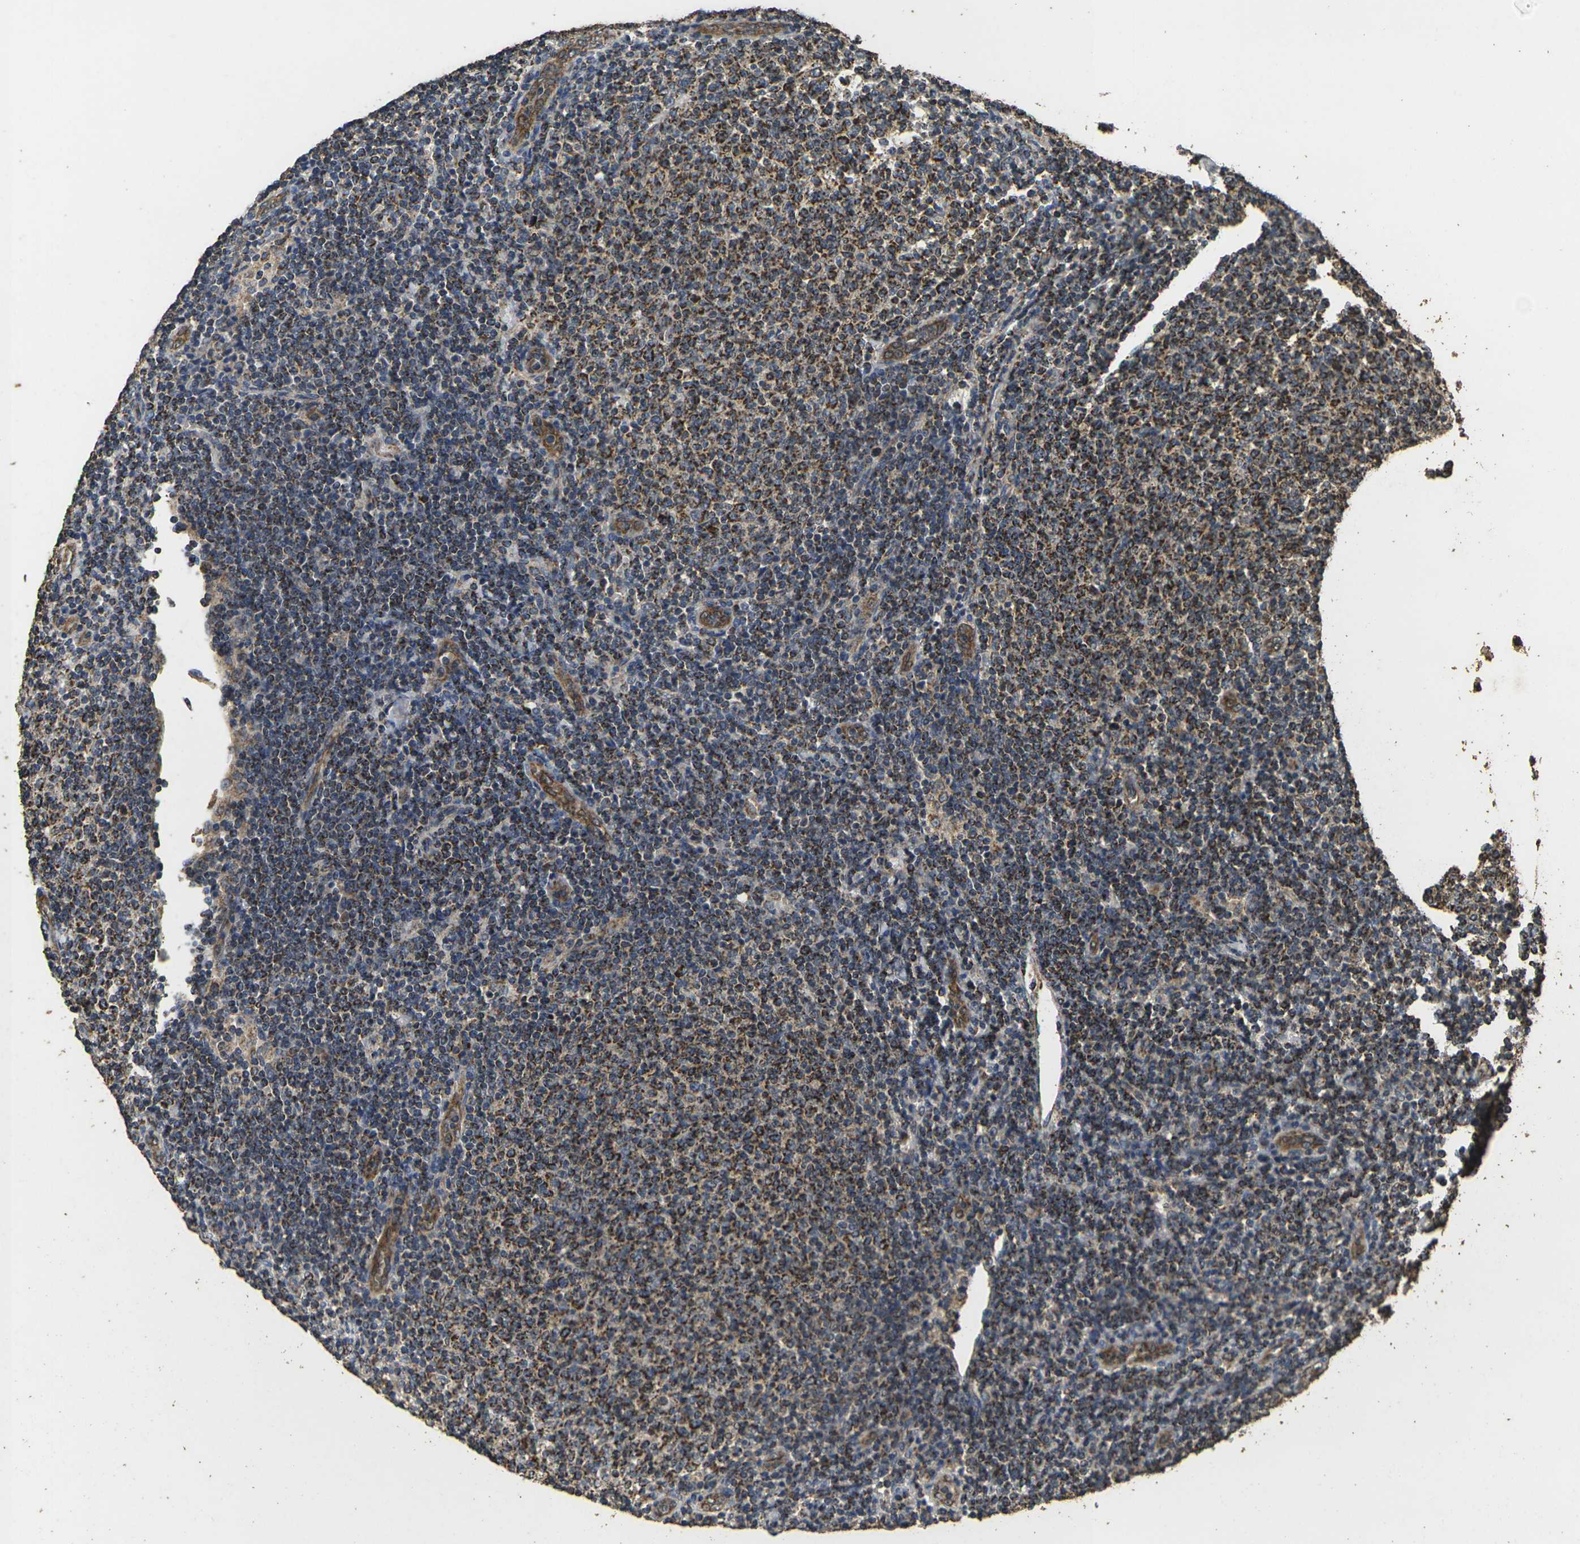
{"staining": {"intensity": "moderate", "quantity": ">75%", "location": "cytoplasmic/membranous"}, "tissue": "lymphoma", "cell_type": "Tumor cells", "image_type": "cancer", "snomed": [{"axis": "morphology", "description": "Malignant lymphoma, non-Hodgkin's type, Low grade"}, {"axis": "topography", "description": "Lymph node"}], "caption": "Human malignant lymphoma, non-Hodgkin's type (low-grade) stained with a protein marker exhibits moderate staining in tumor cells.", "gene": "MAPK11", "patient": {"sex": "male", "age": 66}}